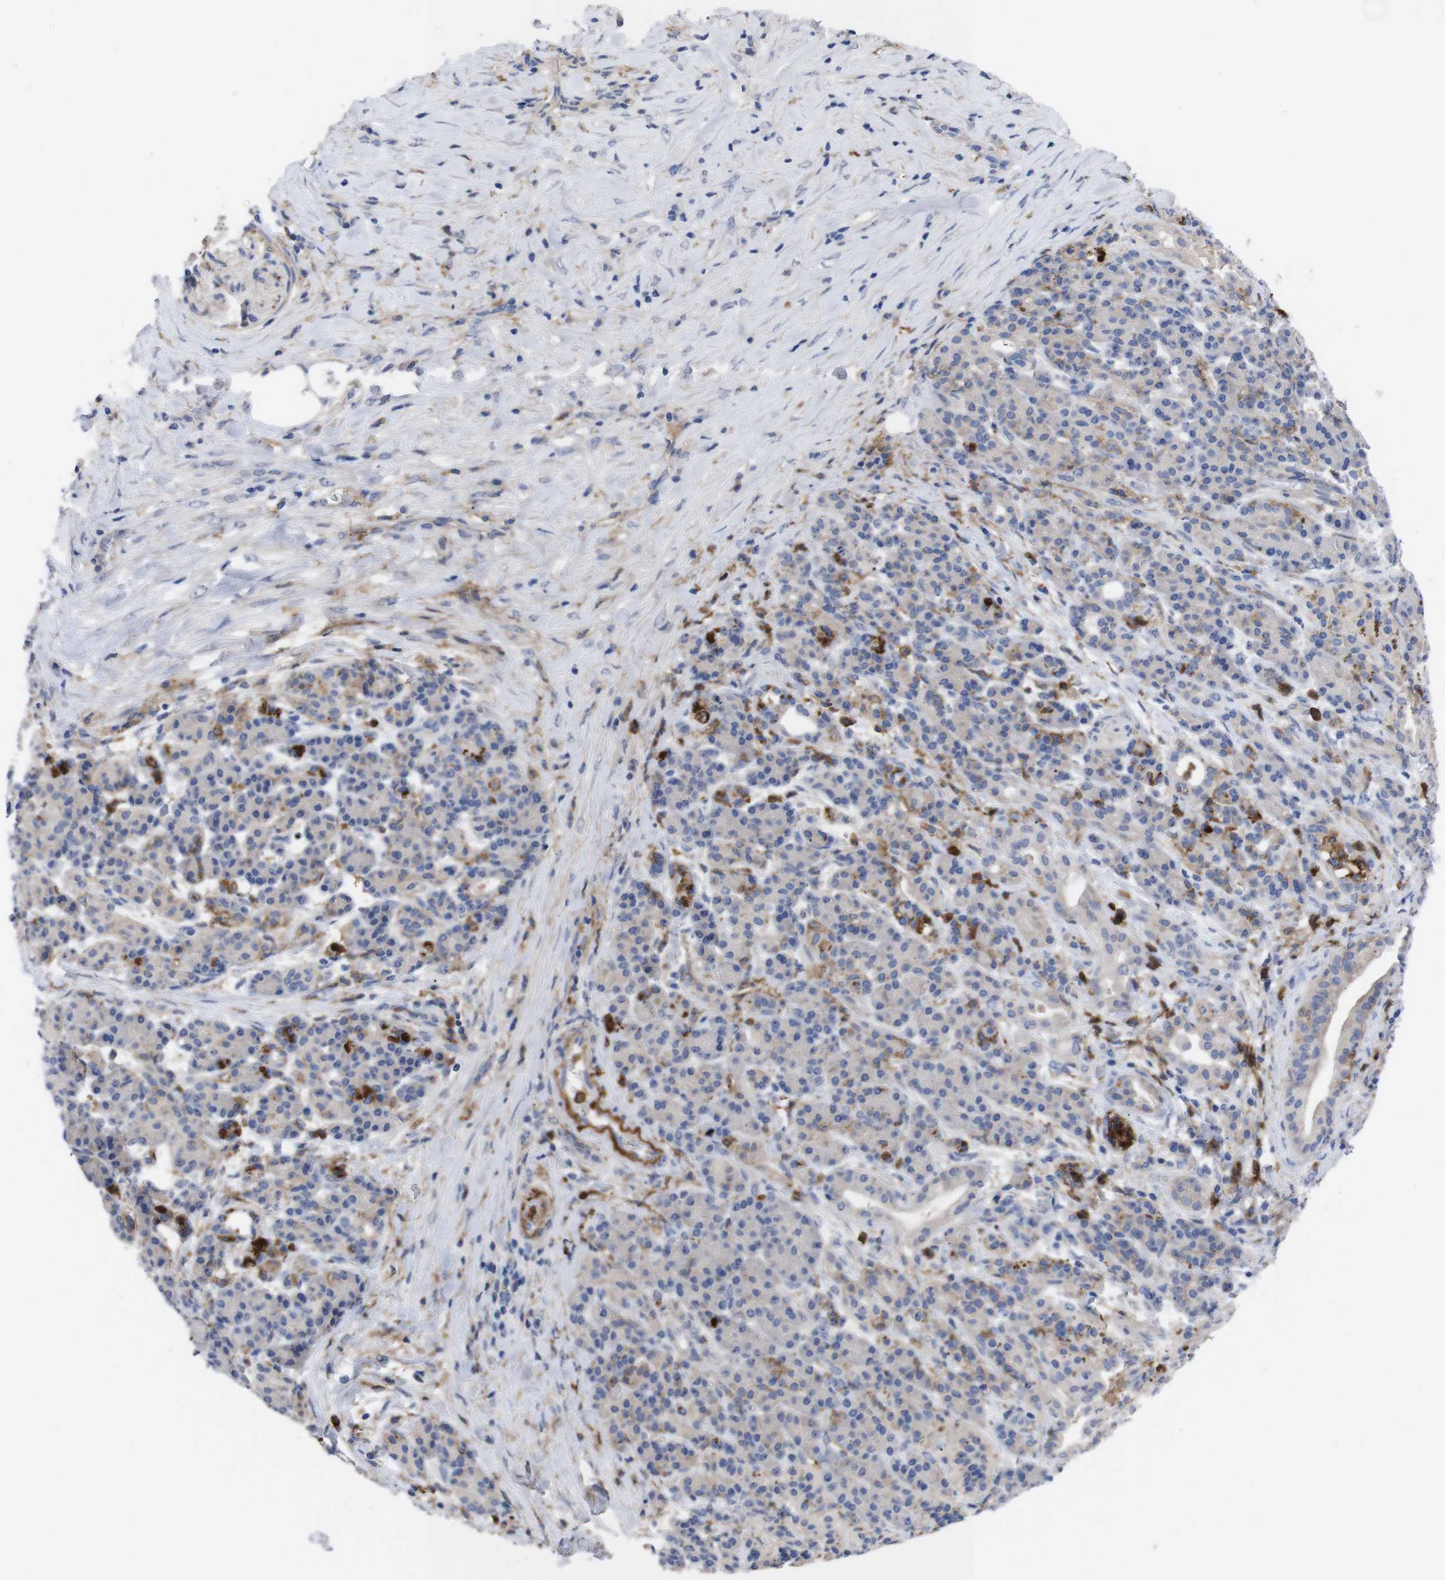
{"staining": {"intensity": "weak", "quantity": "<25%", "location": "cytoplasmic/membranous"}, "tissue": "pancreatic cancer", "cell_type": "Tumor cells", "image_type": "cancer", "snomed": [{"axis": "morphology", "description": "Adenocarcinoma, NOS"}, {"axis": "topography", "description": "Pancreas"}], "caption": "Image shows no protein positivity in tumor cells of pancreatic cancer tissue.", "gene": "C5AR1", "patient": {"sex": "female", "age": 77}}